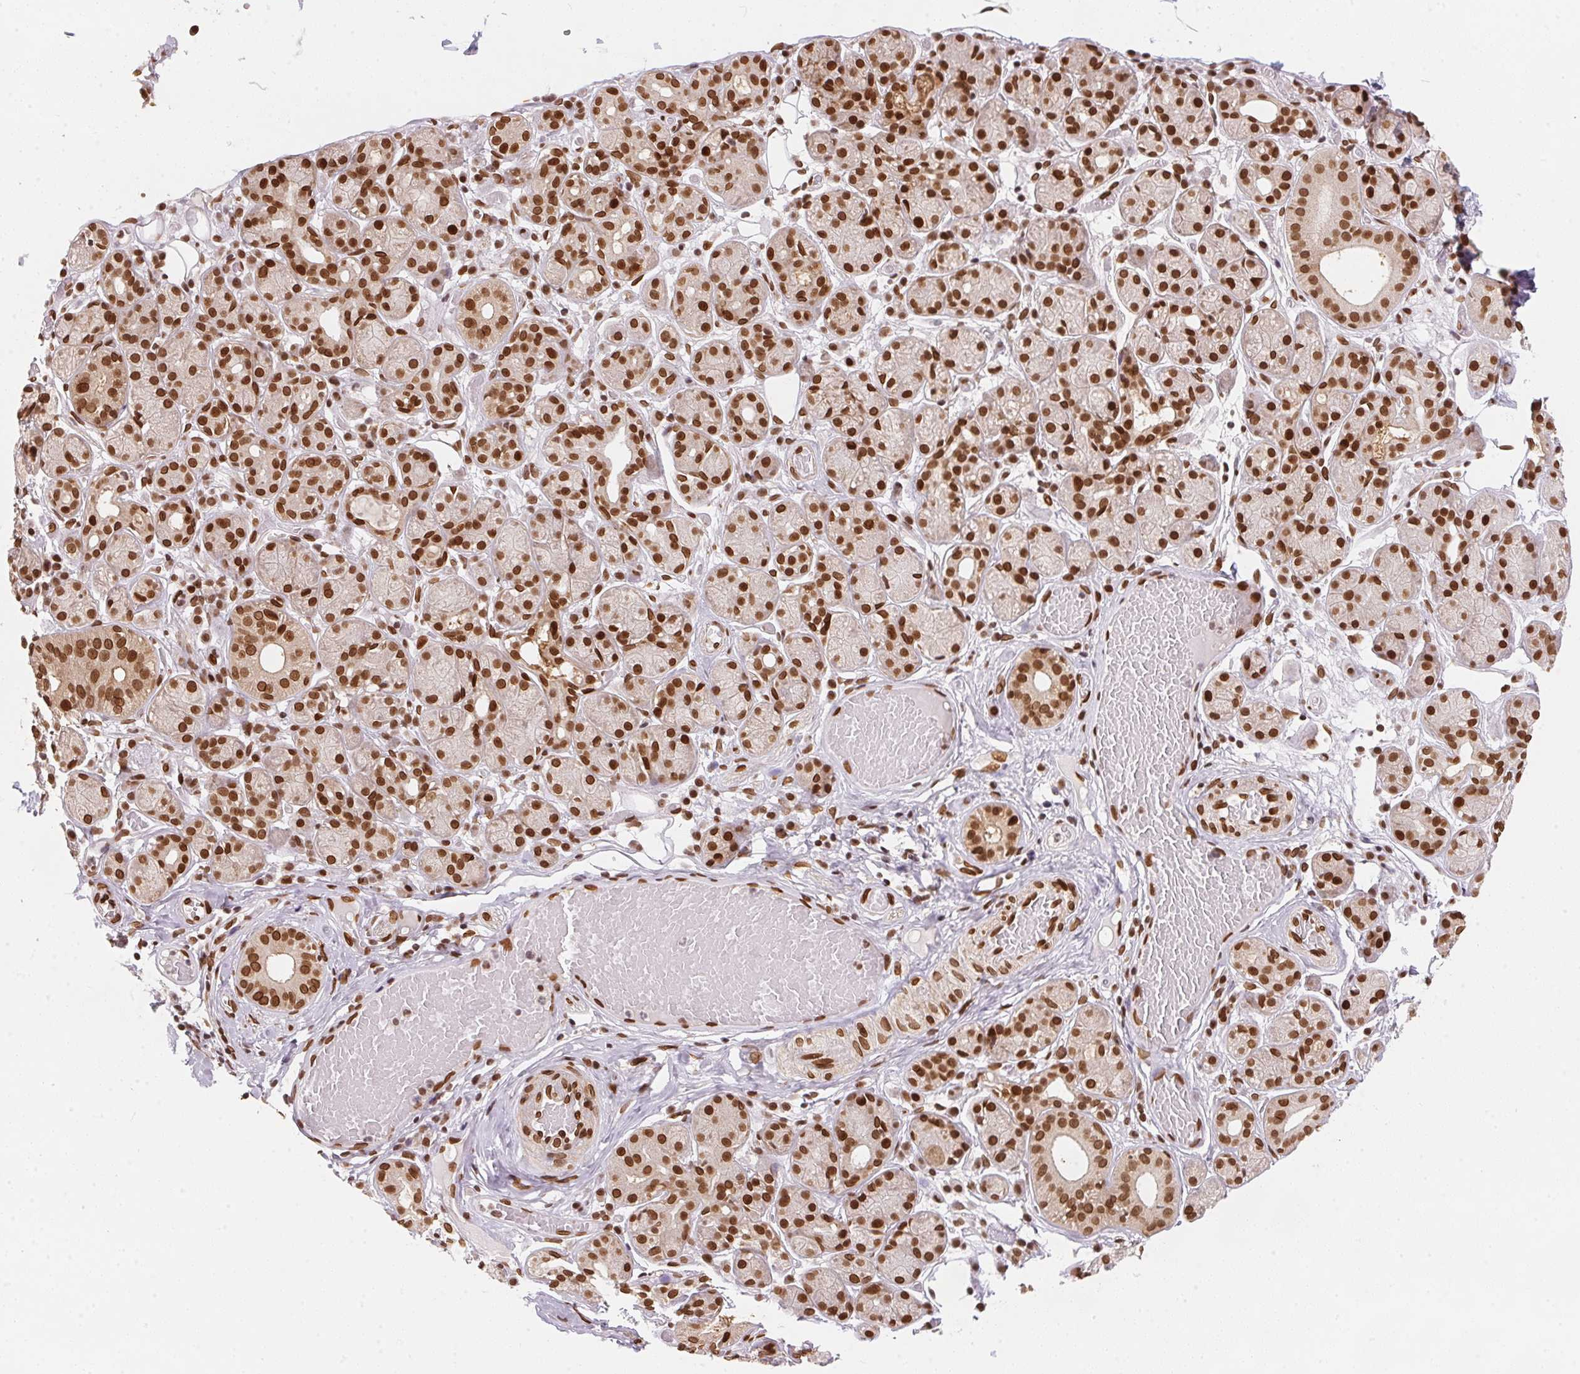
{"staining": {"intensity": "strong", "quantity": ">75%", "location": "nuclear"}, "tissue": "salivary gland", "cell_type": "Glandular cells", "image_type": "normal", "snomed": [{"axis": "morphology", "description": "Normal tissue, NOS"}, {"axis": "topography", "description": "Salivary gland"}, {"axis": "topography", "description": "Peripheral nerve tissue"}], "caption": "Immunohistochemistry histopathology image of normal human salivary gland stained for a protein (brown), which shows high levels of strong nuclear positivity in approximately >75% of glandular cells.", "gene": "SAP30BP", "patient": {"sex": "male", "age": 71}}